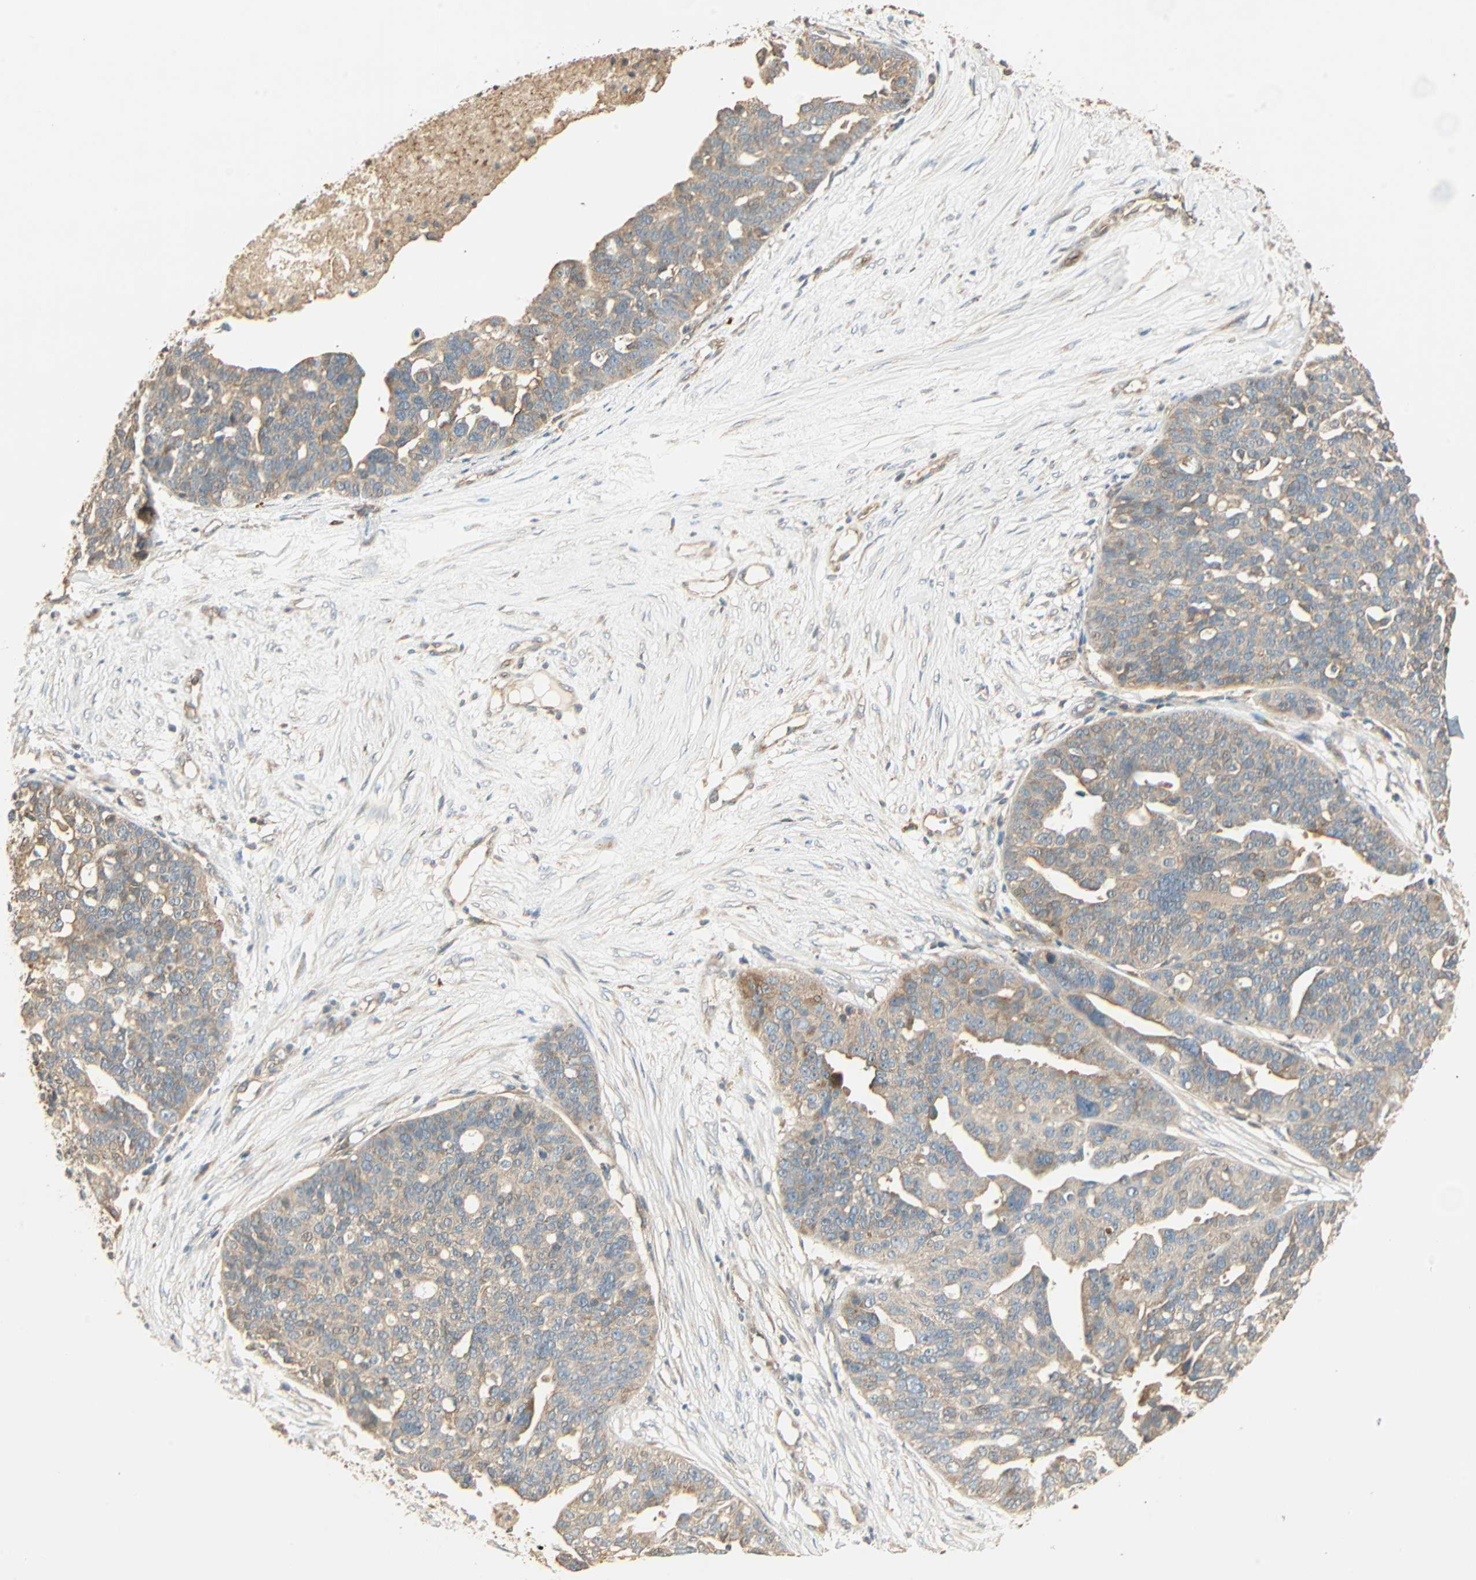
{"staining": {"intensity": "weak", "quantity": "25%-75%", "location": "cytoplasmic/membranous"}, "tissue": "ovarian cancer", "cell_type": "Tumor cells", "image_type": "cancer", "snomed": [{"axis": "morphology", "description": "Cystadenocarcinoma, serous, NOS"}, {"axis": "topography", "description": "Ovary"}], "caption": "Ovarian serous cystadenocarcinoma stained with immunohistochemistry (IHC) shows weak cytoplasmic/membranous expression in about 25%-75% of tumor cells.", "gene": "GALK1", "patient": {"sex": "female", "age": 59}}